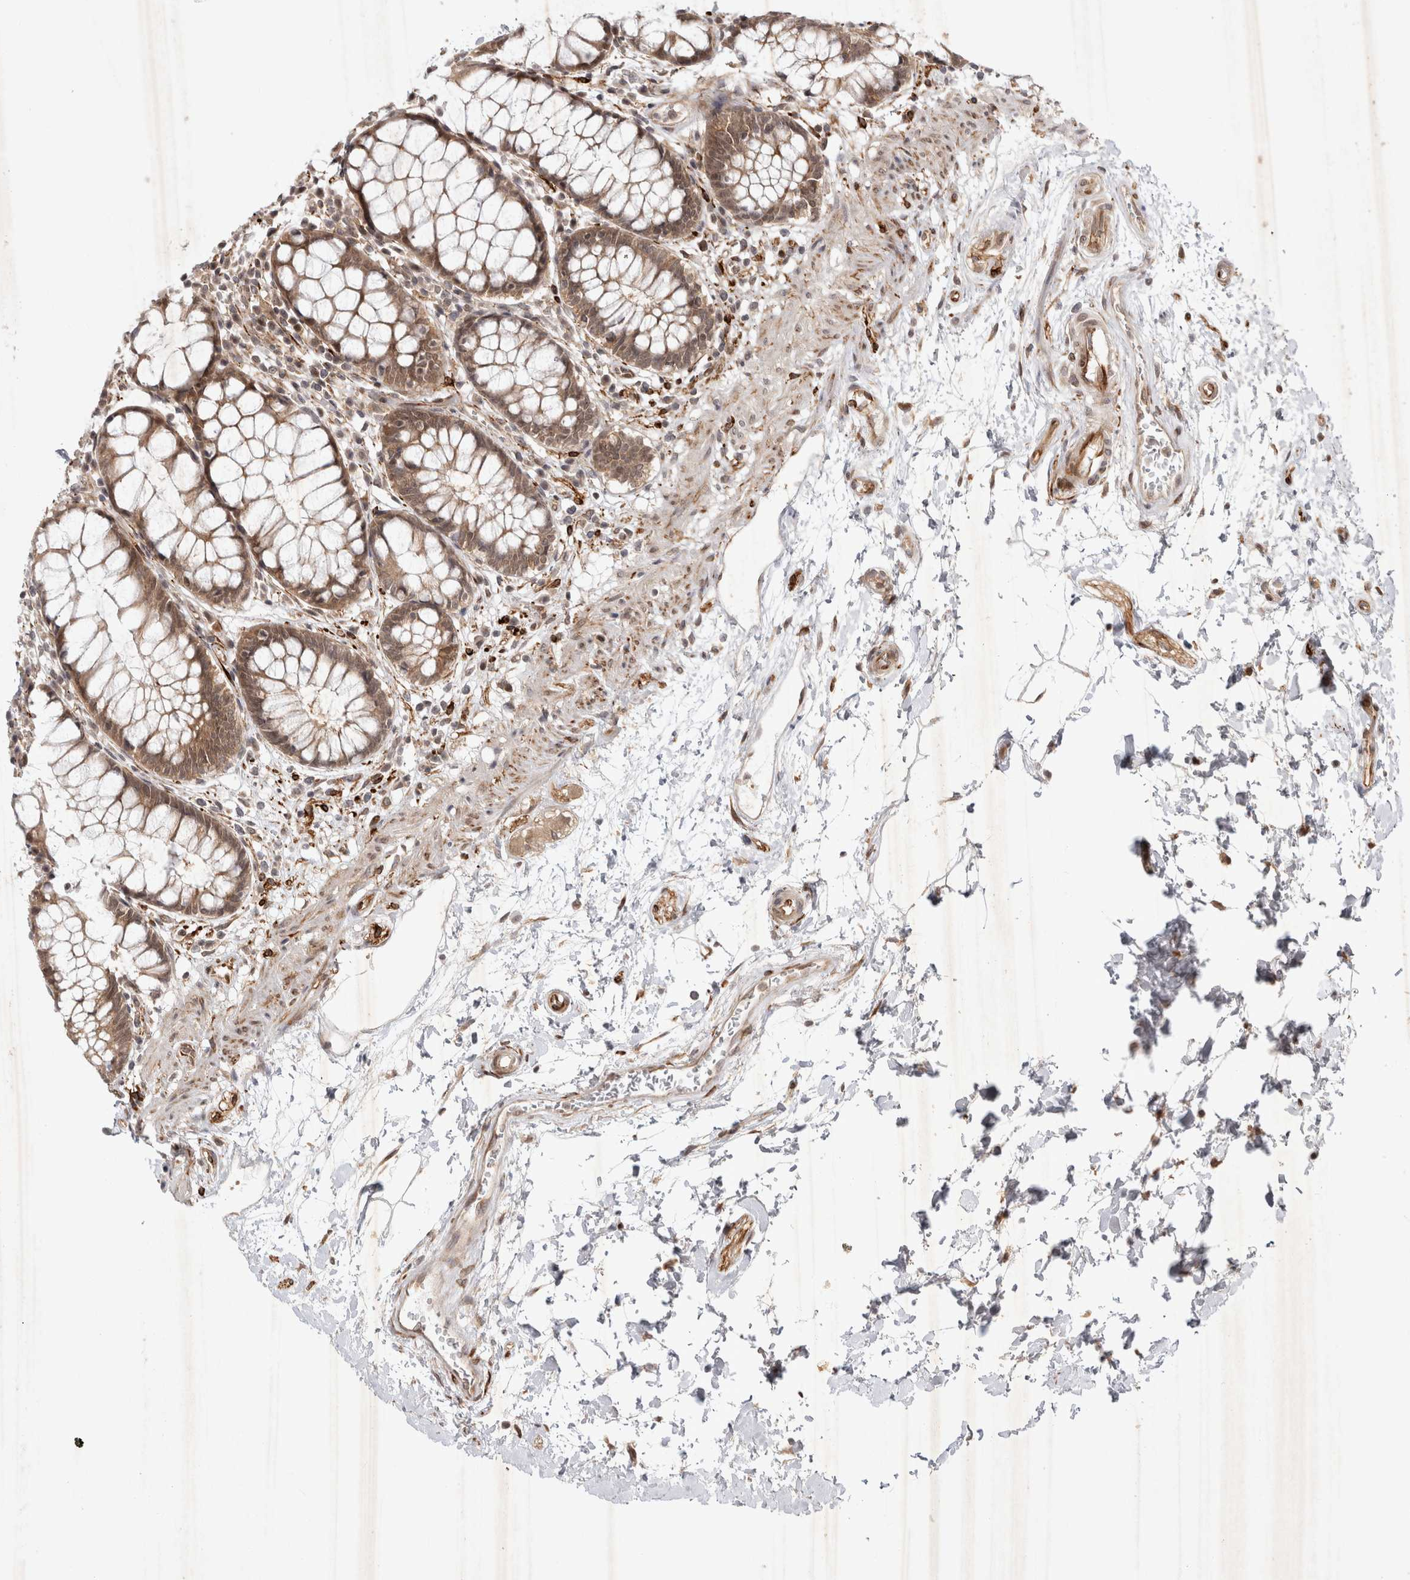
{"staining": {"intensity": "moderate", "quantity": ">75%", "location": "cytoplasmic/membranous,nuclear"}, "tissue": "rectum", "cell_type": "Glandular cells", "image_type": "normal", "snomed": [{"axis": "morphology", "description": "Normal tissue, NOS"}, {"axis": "topography", "description": "Rectum"}], "caption": "Moderate cytoplasmic/membranous,nuclear protein expression is appreciated in about >75% of glandular cells in rectum.", "gene": "ZNF318", "patient": {"sex": "male", "age": 64}}